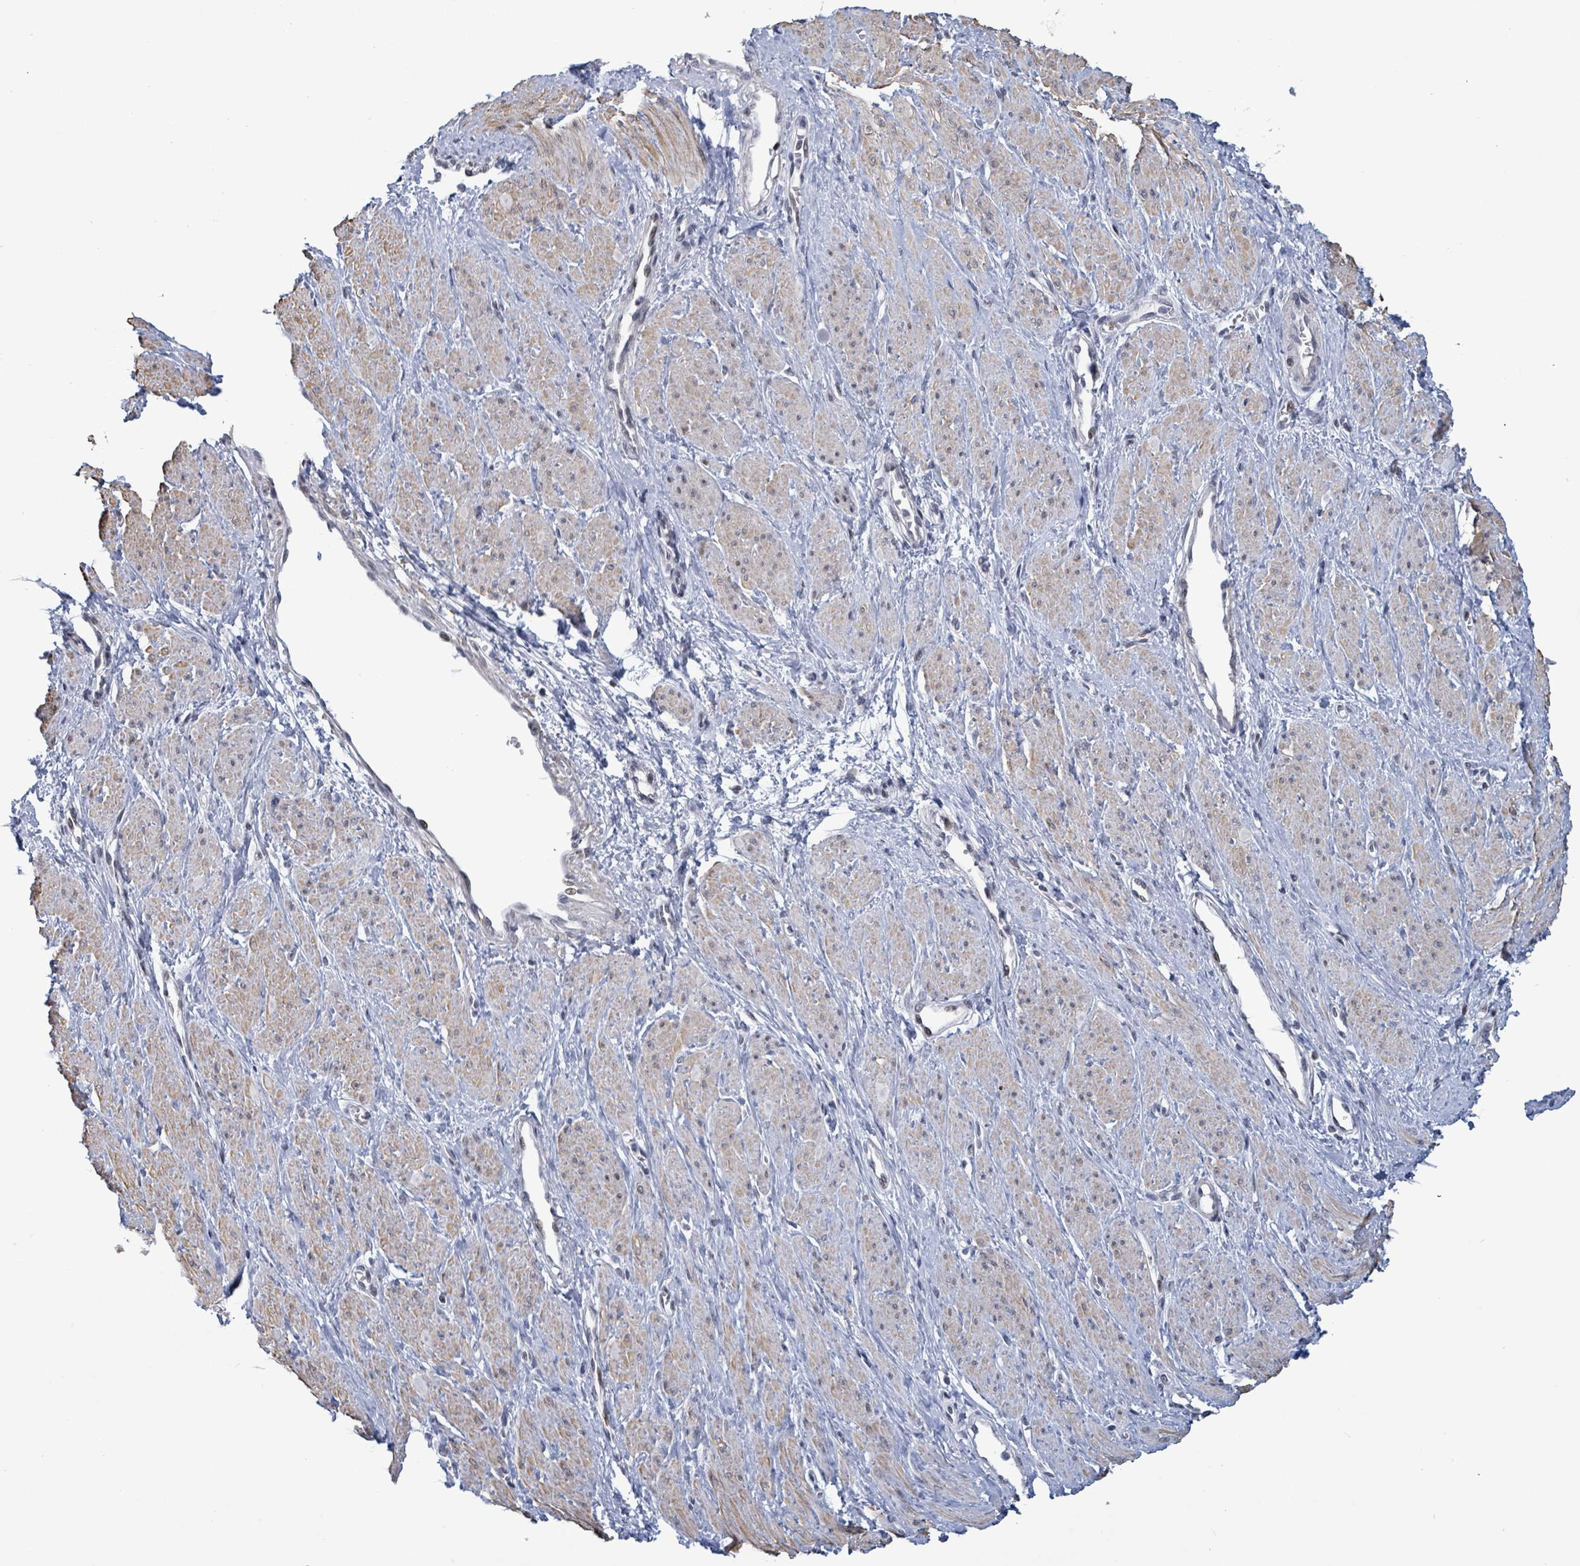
{"staining": {"intensity": "weak", "quantity": ">75%", "location": "cytoplasmic/membranous"}, "tissue": "smooth muscle", "cell_type": "Smooth muscle cells", "image_type": "normal", "snomed": [{"axis": "morphology", "description": "Normal tissue, NOS"}, {"axis": "topography", "description": "Smooth muscle"}, {"axis": "topography", "description": "Uterus"}], "caption": "A high-resolution micrograph shows immunohistochemistry staining of benign smooth muscle, which shows weak cytoplasmic/membranous expression in about >75% of smooth muscle cells.", "gene": "NTN3", "patient": {"sex": "female", "age": 39}}